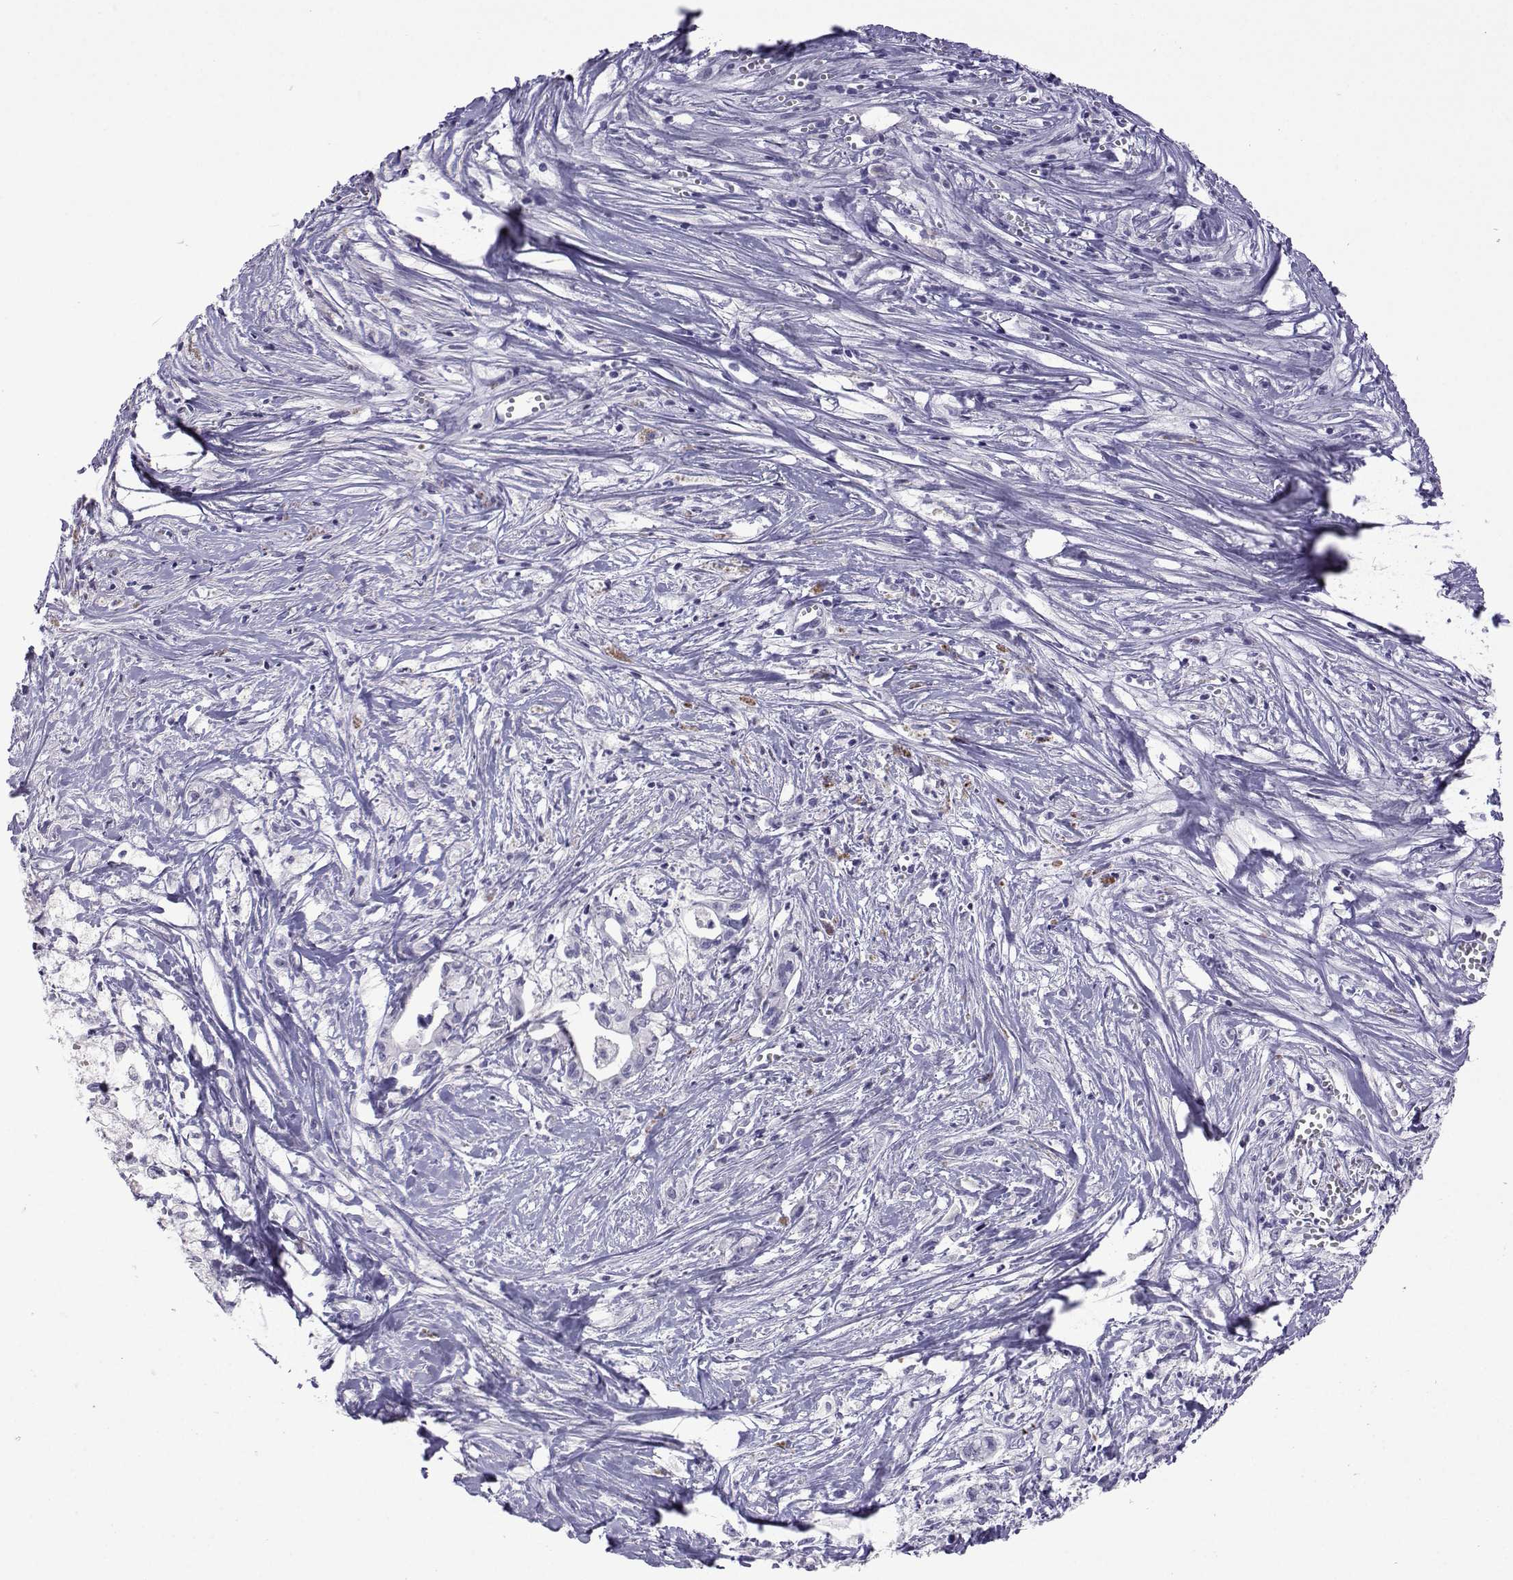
{"staining": {"intensity": "negative", "quantity": "none", "location": "none"}, "tissue": "pancreatic cancer", "cell_type": "Tumor cells", "image_type": "cancer", "snomed": [{"axis": "morphology", "description": "Adenocarcinoma, NOS"}, {"axis": "topography", "description": "Pancreas"}], "caption": "The histopathology image exhibits no significant staining in tumor cells of pancreatic adenocarcinoma.", "gene": "CFAP70", "patient": {"sex": "male", "age": 71}}